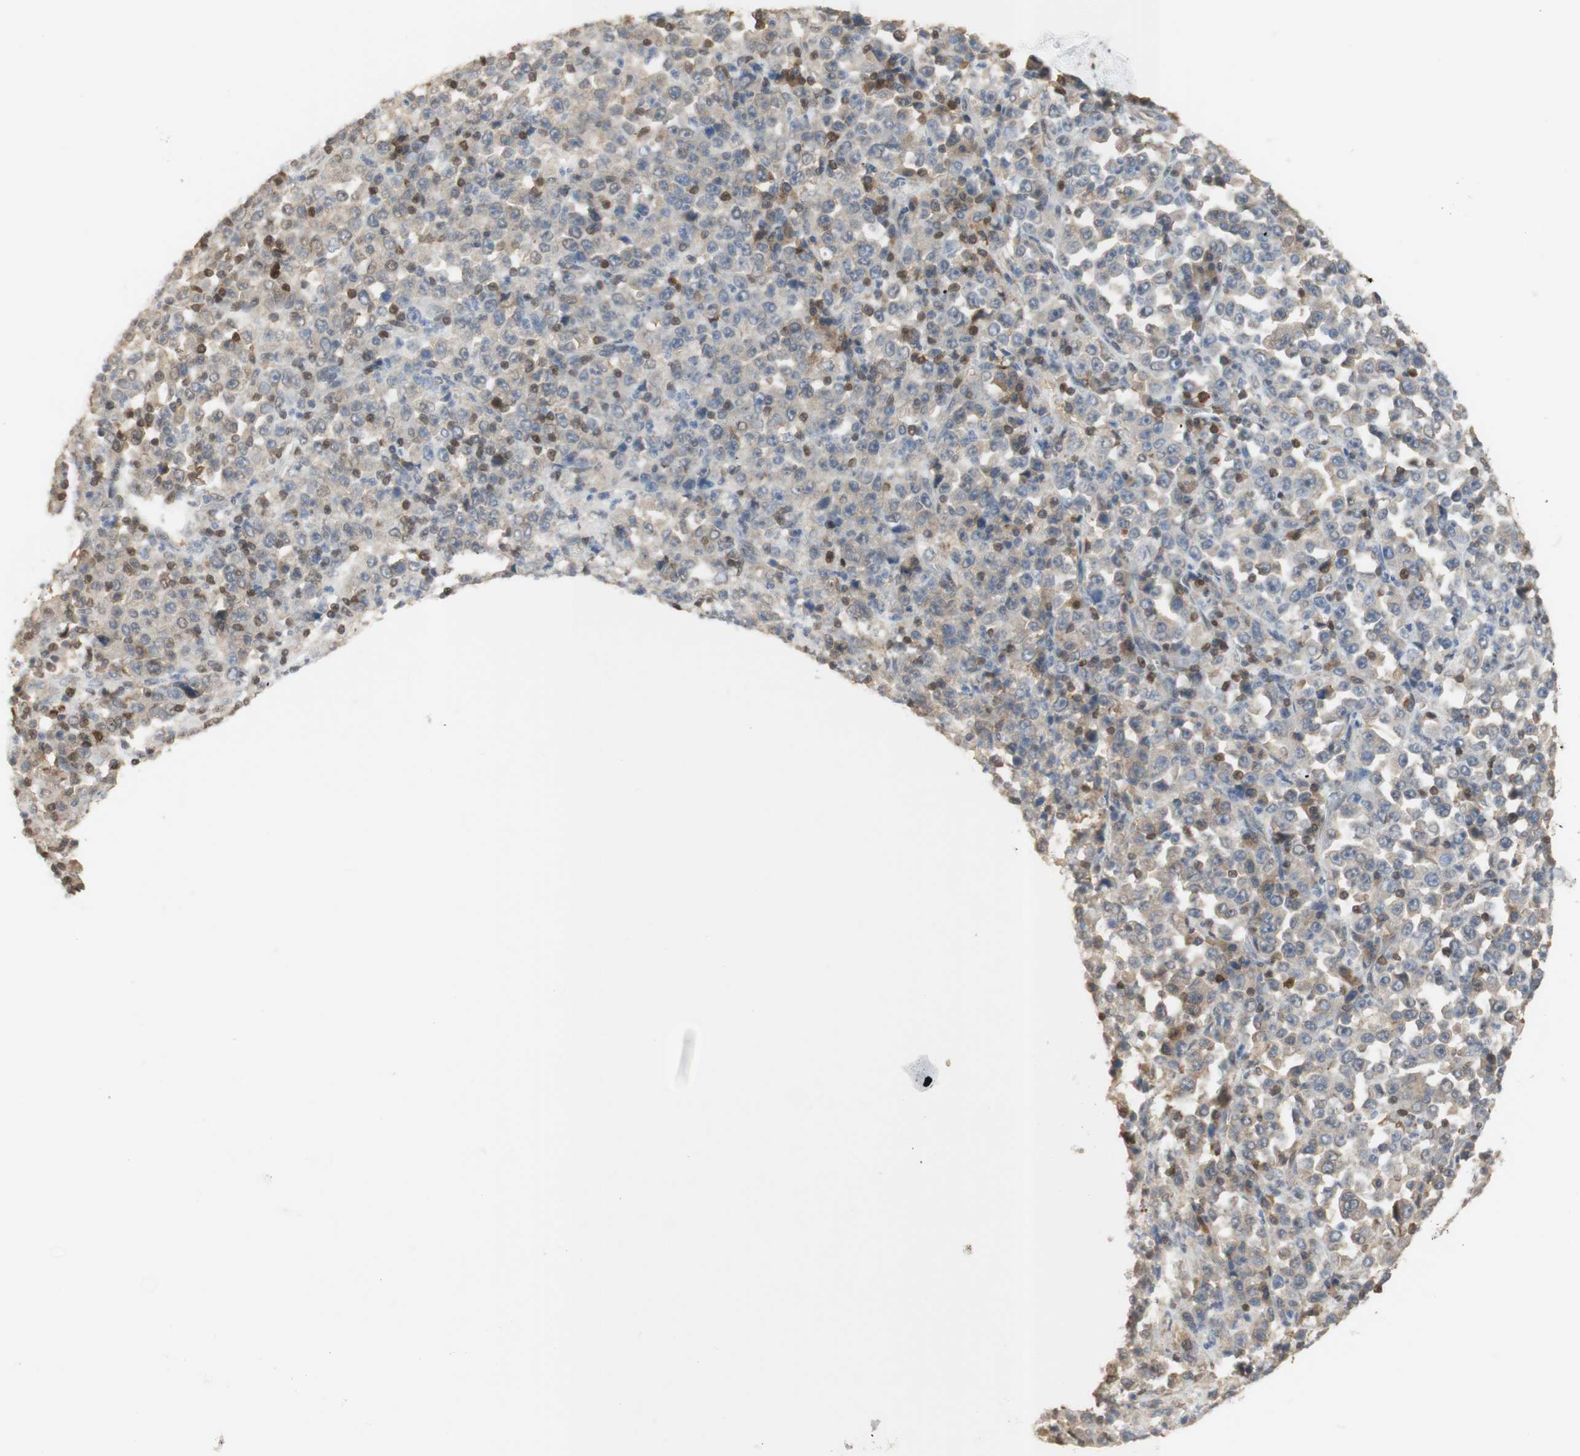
{"staining": {"intensity": "weak", "quantity": "<25%", "location": "cytoplasmic/membranous"}, "tissue": "stomach cancer", "cell_type": "Tumor cells", "image_type": "cancer", "snomed": [{"axis": "morphology", "description": "Normal tissue, NOS"}, {"axis": "morphology", "description": "Adenocarcinoma, NOS"}, {"axis": "topography", "description": "Stomach, upper"}, {"axis": "topography", "description": "Stomach"}], "caption": "Immunohistochemistry photomicrograph of neoplastic tissue: human stomach cancer stained with DAB (3,3'-diaminobenzidine) shows no significant protein staining in tumor cells.", "gene": "NAP1L4", "patient": {"sex": "male", "age": 59}}